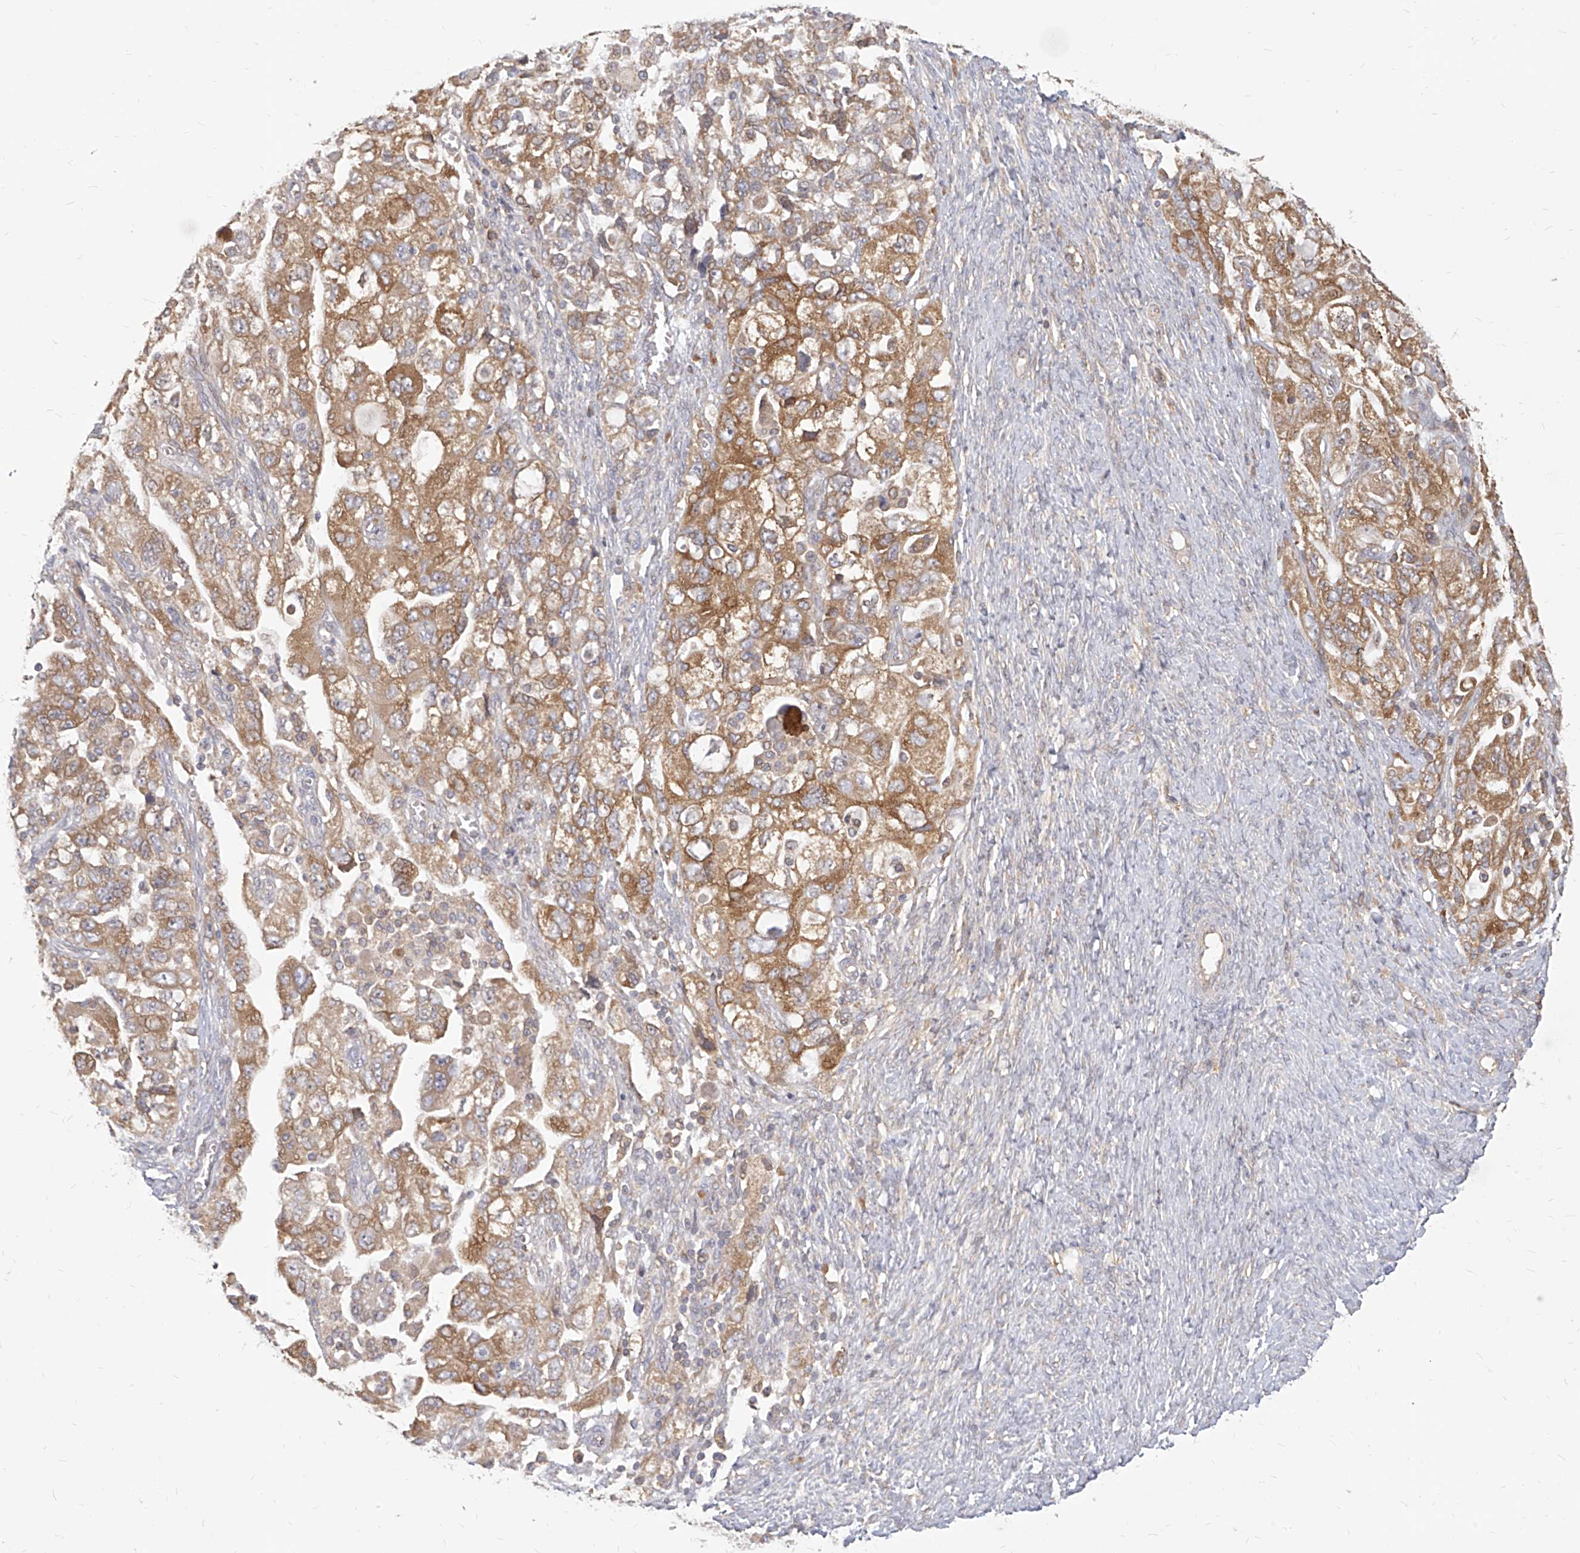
{"staining": {"intensity": "moderate", "quantity": ">75%", "location": "cytoplasmic/membranous"}, "tissue": "ovarian cancer", "cell_type": "Tumor cells", "image_type": "cancer", "snomed": [{"axis": "morphology", "description": "Carcinoma, NOS"}, {"axis": "morphology", "description": "Cystadenocarcinoma, serous, NOS"}, {"axis": "topography", "description": "Ovary"}], "caption": "Immunohistochemistry (IHC) image of neoplastic tissue: ovarian cancer (carcinoma) stained using IHC reveals medium levels of moderate protein expression localized specifically in the cytoplasmic/membranous of tumor cells, appearing as a cytoplasmic/membranous brown color.", "gene": "FAM83B", "patient": {"sex": "female", "age": 69}}